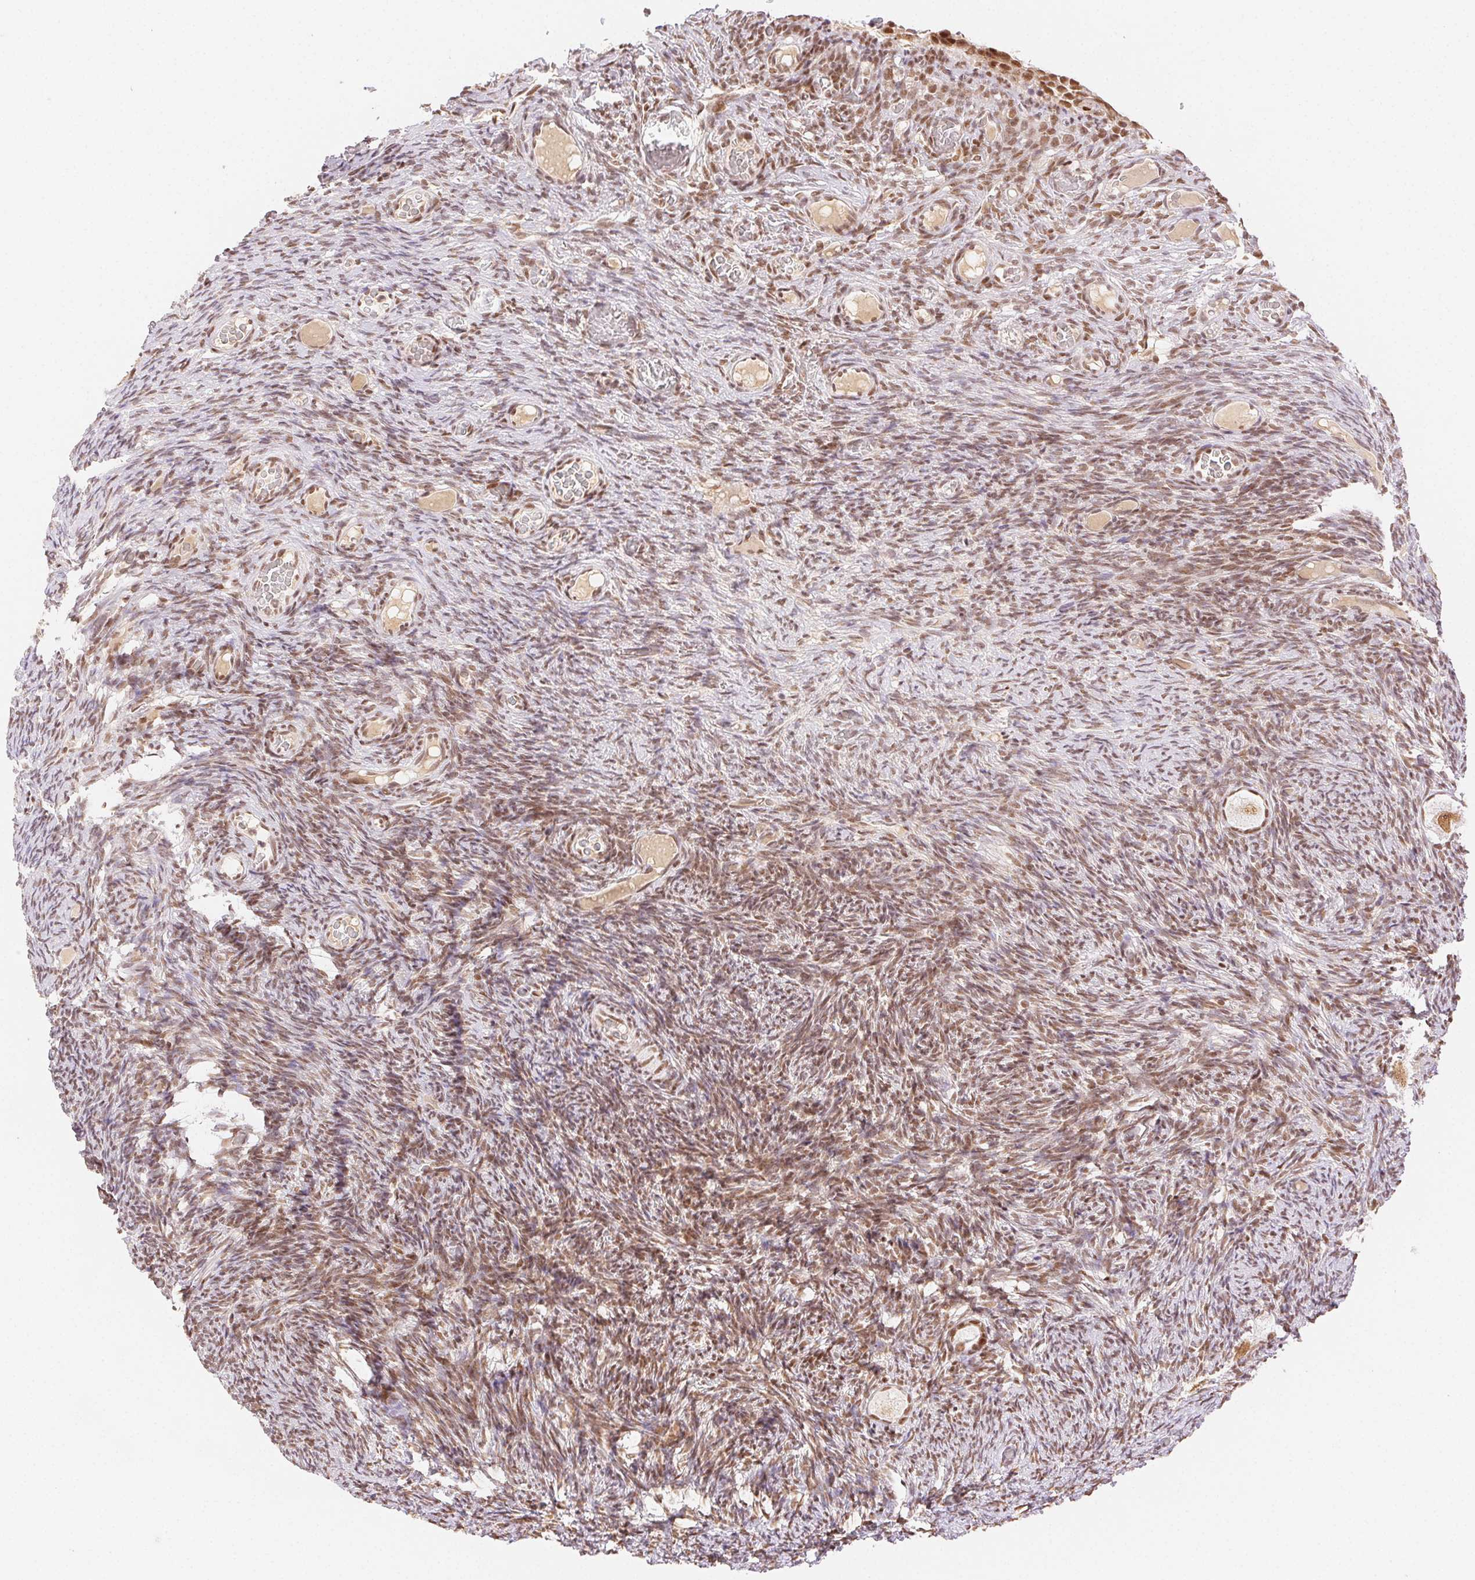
{"staining": {"intensity": "moderate", "quantity": ">75%", "location": "nuclear"}, "tissue": "ovary", "cell_type": "Follicle cells", "image_type": "normal", "snomed": [{"axis": "morphology", "description": "Normal tissue, NOS"}, {"axis": "topography", "description": "Ovary"}], "caption": "The photomicrograph demonstrates immunohistochemical staining of normal ovary. There is moderate nuclear staining is present in about >75% of follicle cells. Immunohistochemistry (ihc) stains the protein in brown and the nuclei are stained blue.", "gene": "H2AZ1", "patient": {"sex": "female", "age": 34}}